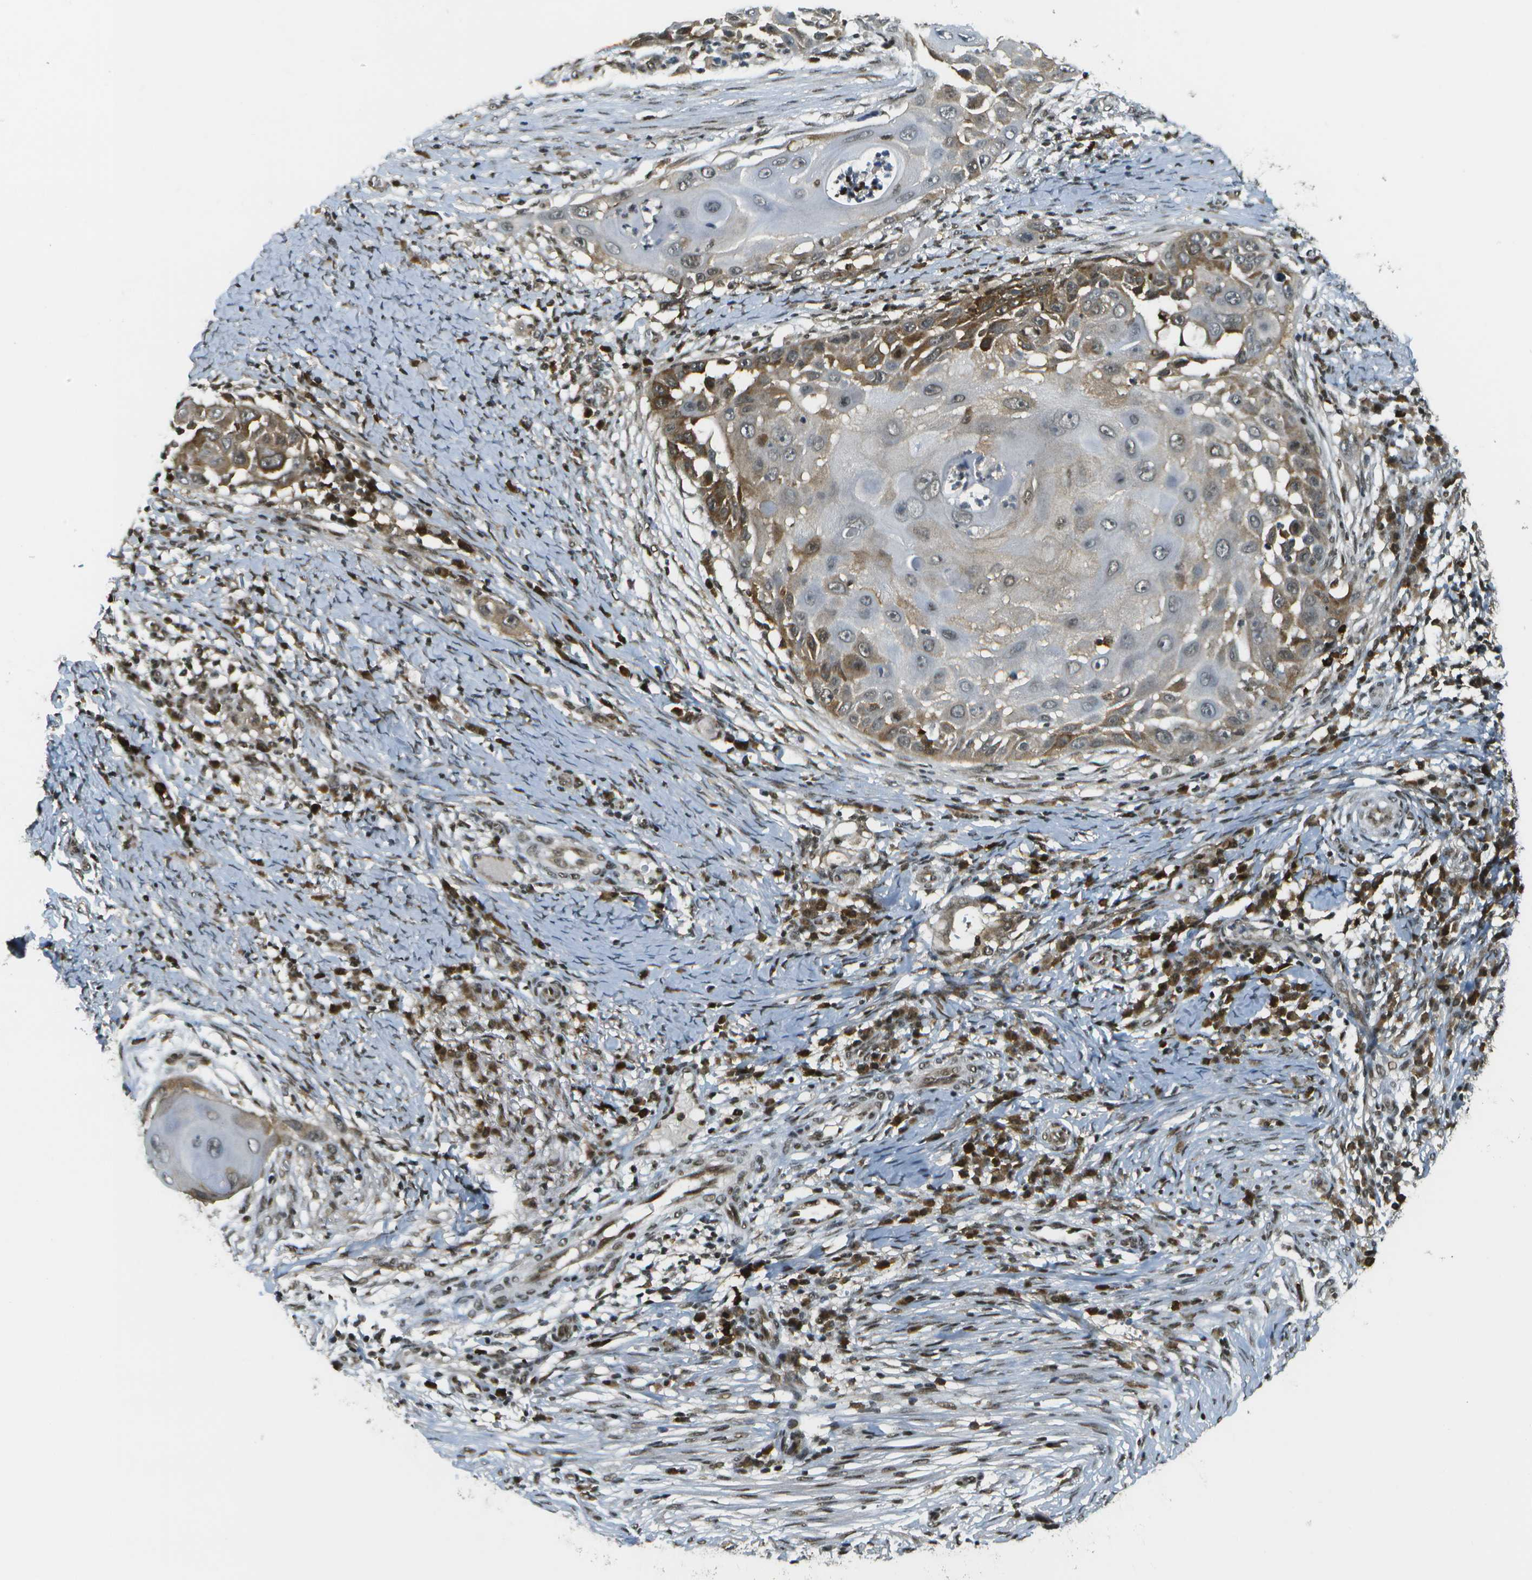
{"staining": {"intensity": "moderate", "quantity": "25%-75%", "location": "cytoplasmic/membranous"}, "tissue": "skin cancer", "cell_type": "Tumor cells", "image_type": "cancer", "snomed": [{"axis": "morphology", "description": "Squamous cell carcinoma, NOS"}, {"axis": "topography", "description": "Skin"}], "caption": "Protein expression analysis of skin cancer (squamous cell carcinoma) reveals moderate cytoplasmic/membranous positivity in about 25%-75% of tumor cells. The staining was performed using DAB (3,3'-diaminobenzidine) to visualize the protein expression in brown, while the nuclei were stained in blue with hematoxylin (Magnification: 20x).", "gene": "IRF7", "patient": {"sex": "female", "age": 44}}